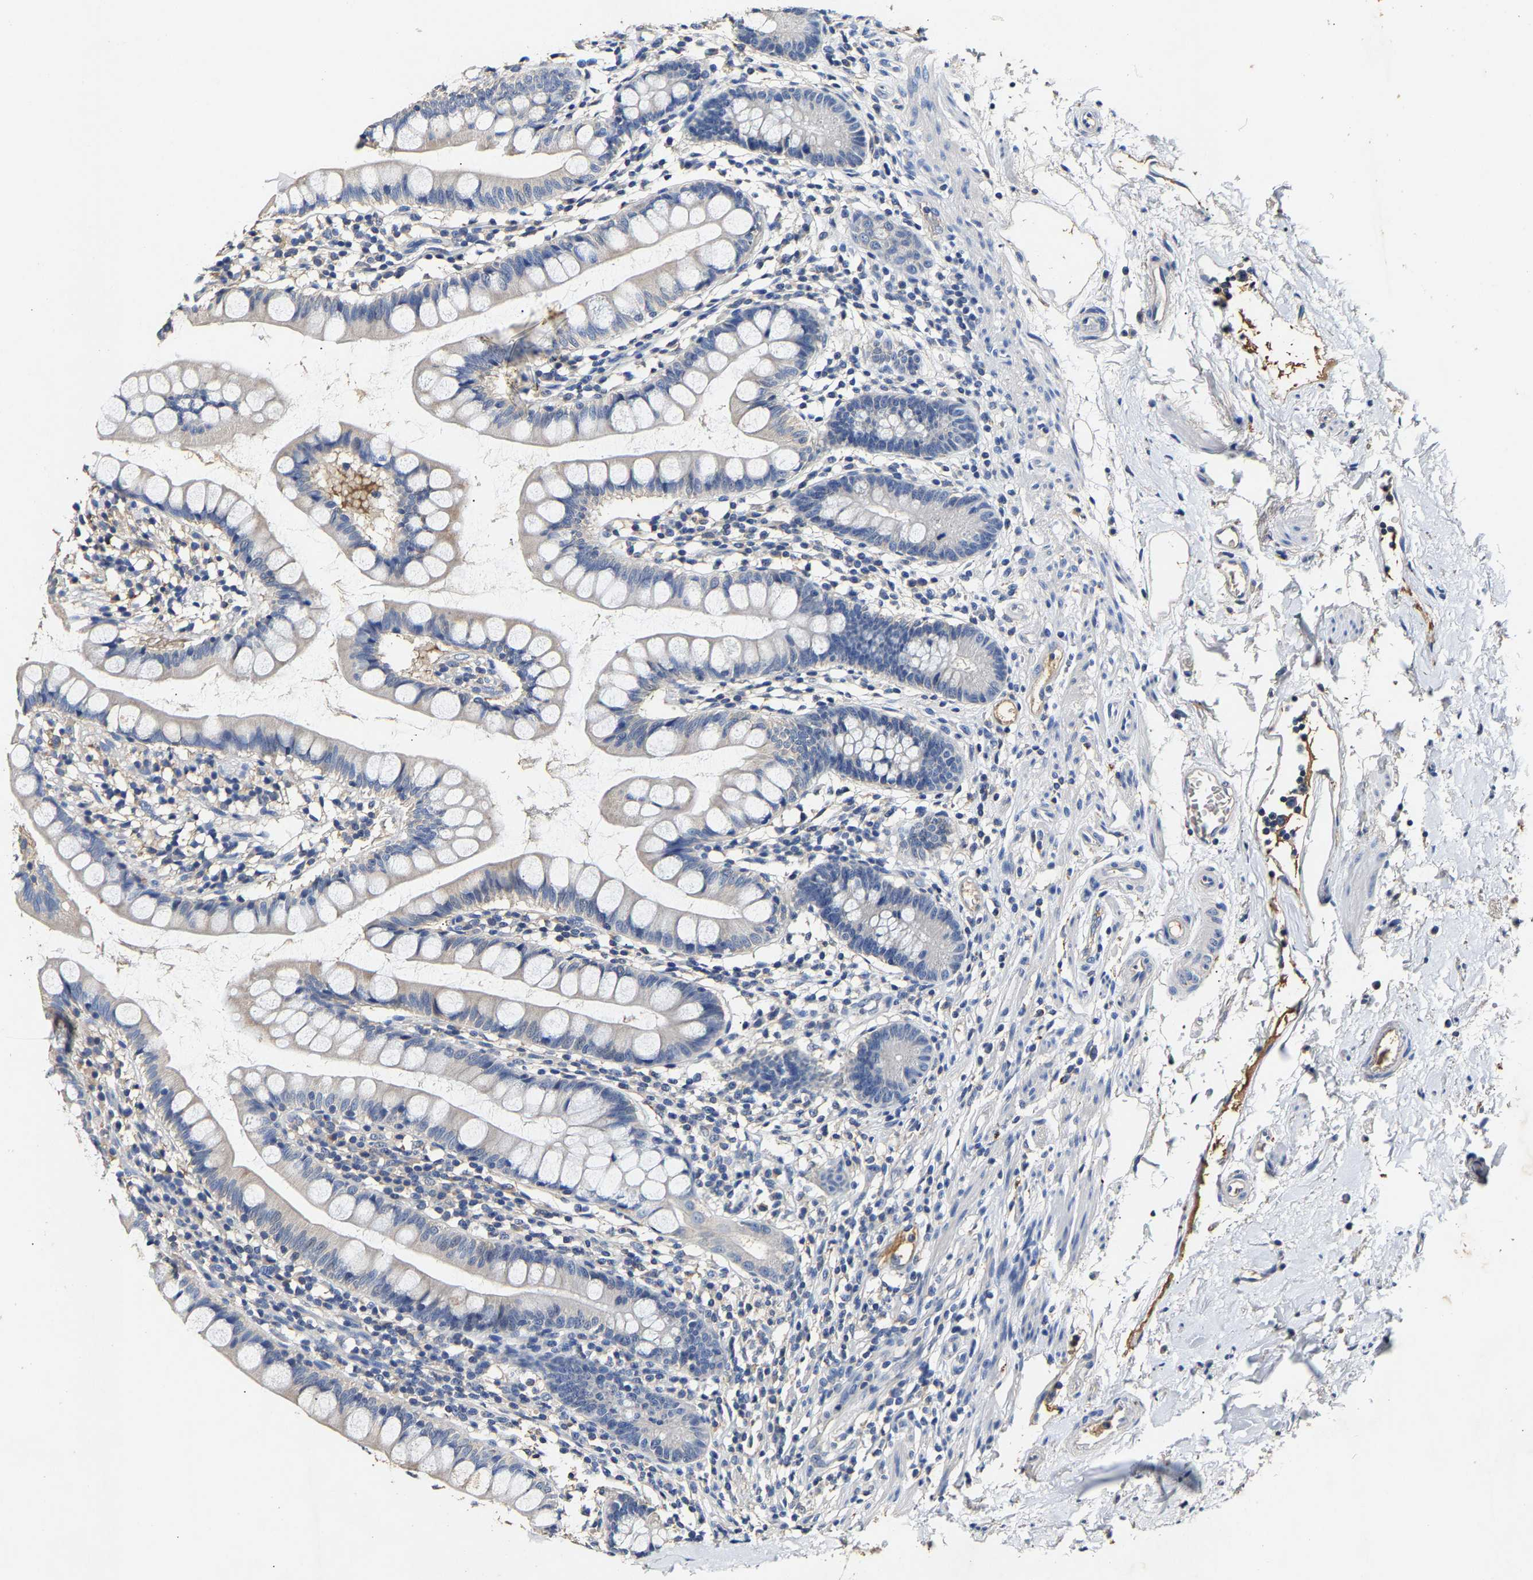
{"staining": {"intensity": "negative", "quantity": "none", "location": "none"}, "tissue": "small intestine", "cell_type": "Glandular cells", "image_type": "normal", "snomed": [{"axis": "morphology", "description": "Normal tissue, NOS"}, {"axis": "topography", "description": "Small intestine"}], "caption": "A histopathology image of small intestine stained for a protein displays no brown staining in glandular cells.", "gene": "SLCO2B1", "patient": {"sex": "female", "age": 84}}